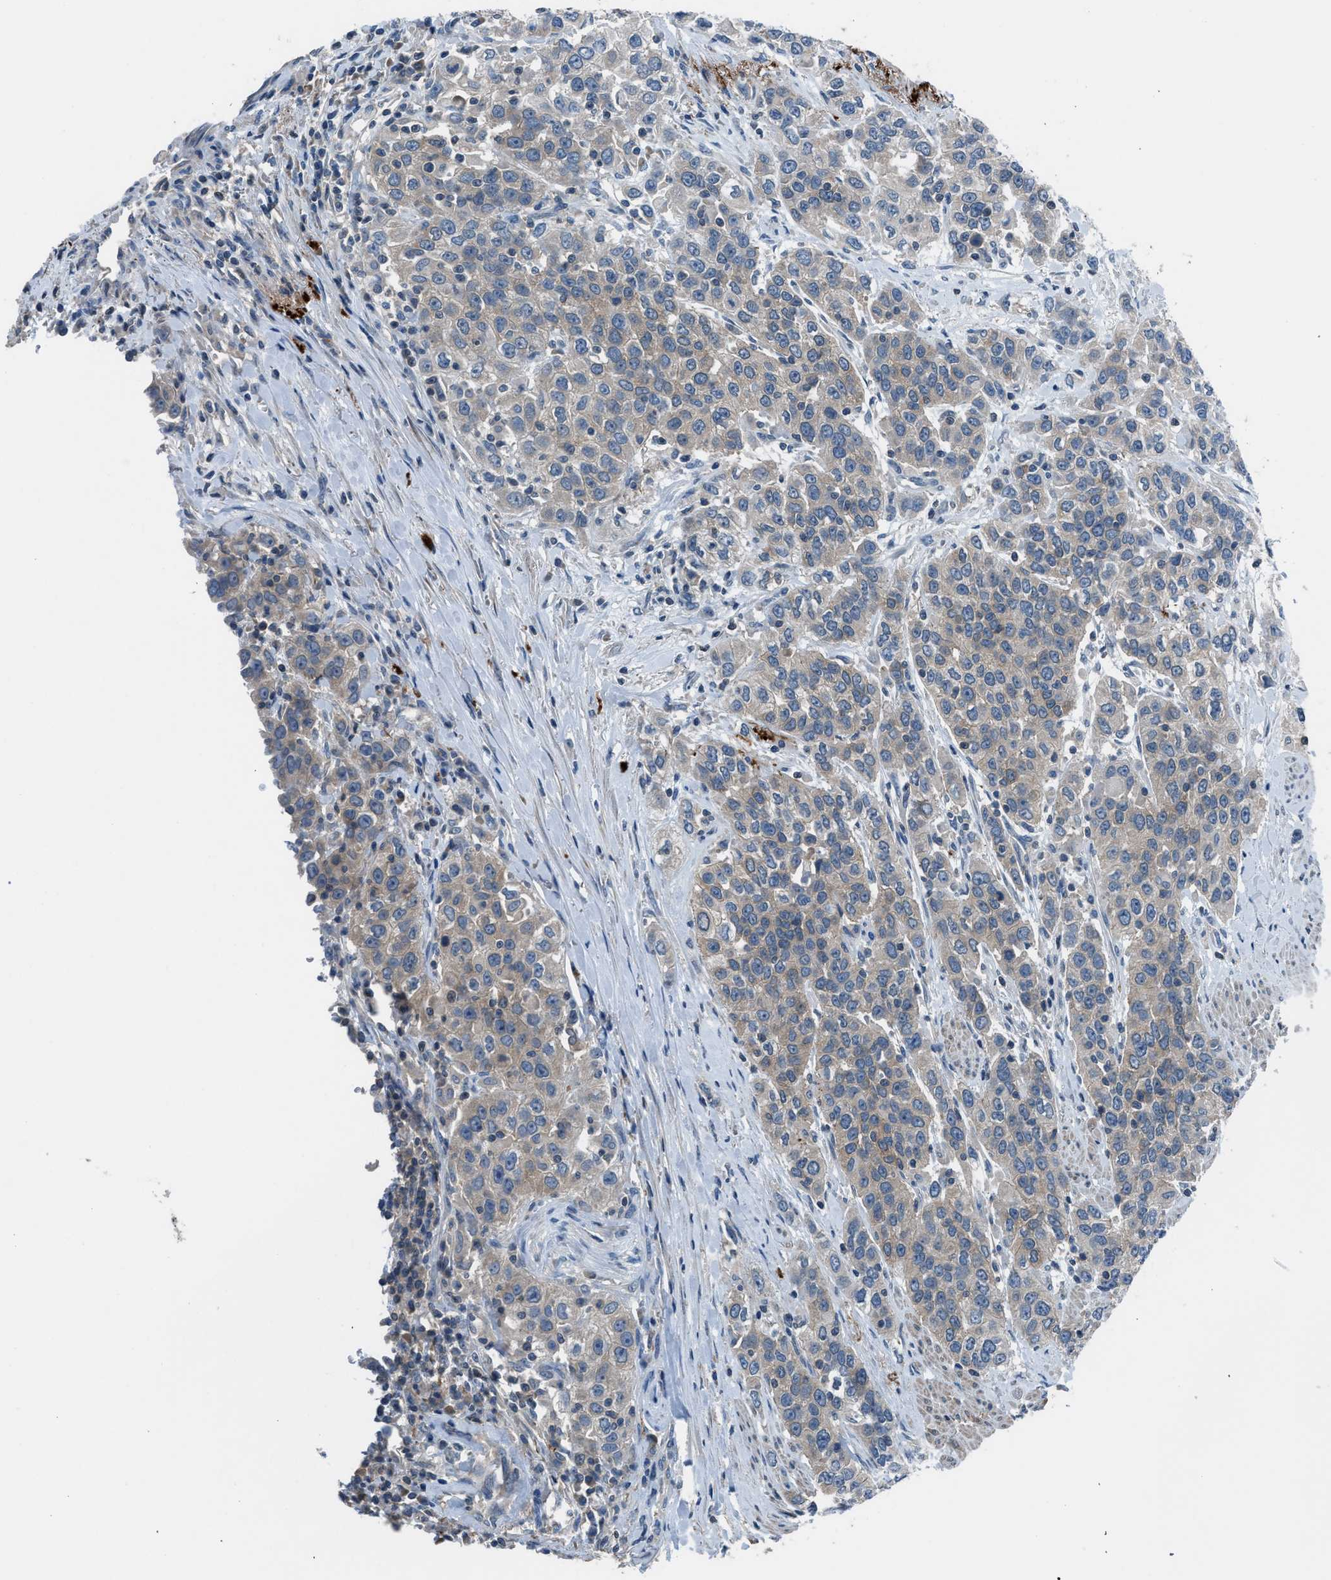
{"staining": {"intensity": "weak", "quantity": ">75%", "location": "cytoplasmic/membranous"}, "tissue": "urothelial cancer", "cell_type": "Tumor cells", "image_type": "cancer", "snomed": [{"axis": "morphology", "description": "Urothelial carcinoma, High grade"}, {"axis": "topography", "description": "Urinary bladder"}], "caption": "A low amount of weak cytoplasmic/membranous staining is appreciated in about >75% of tumor cells in urothelial cancer tissue.", "gene": "LMLN", "patient": {"sex": "female", "age": 80}}